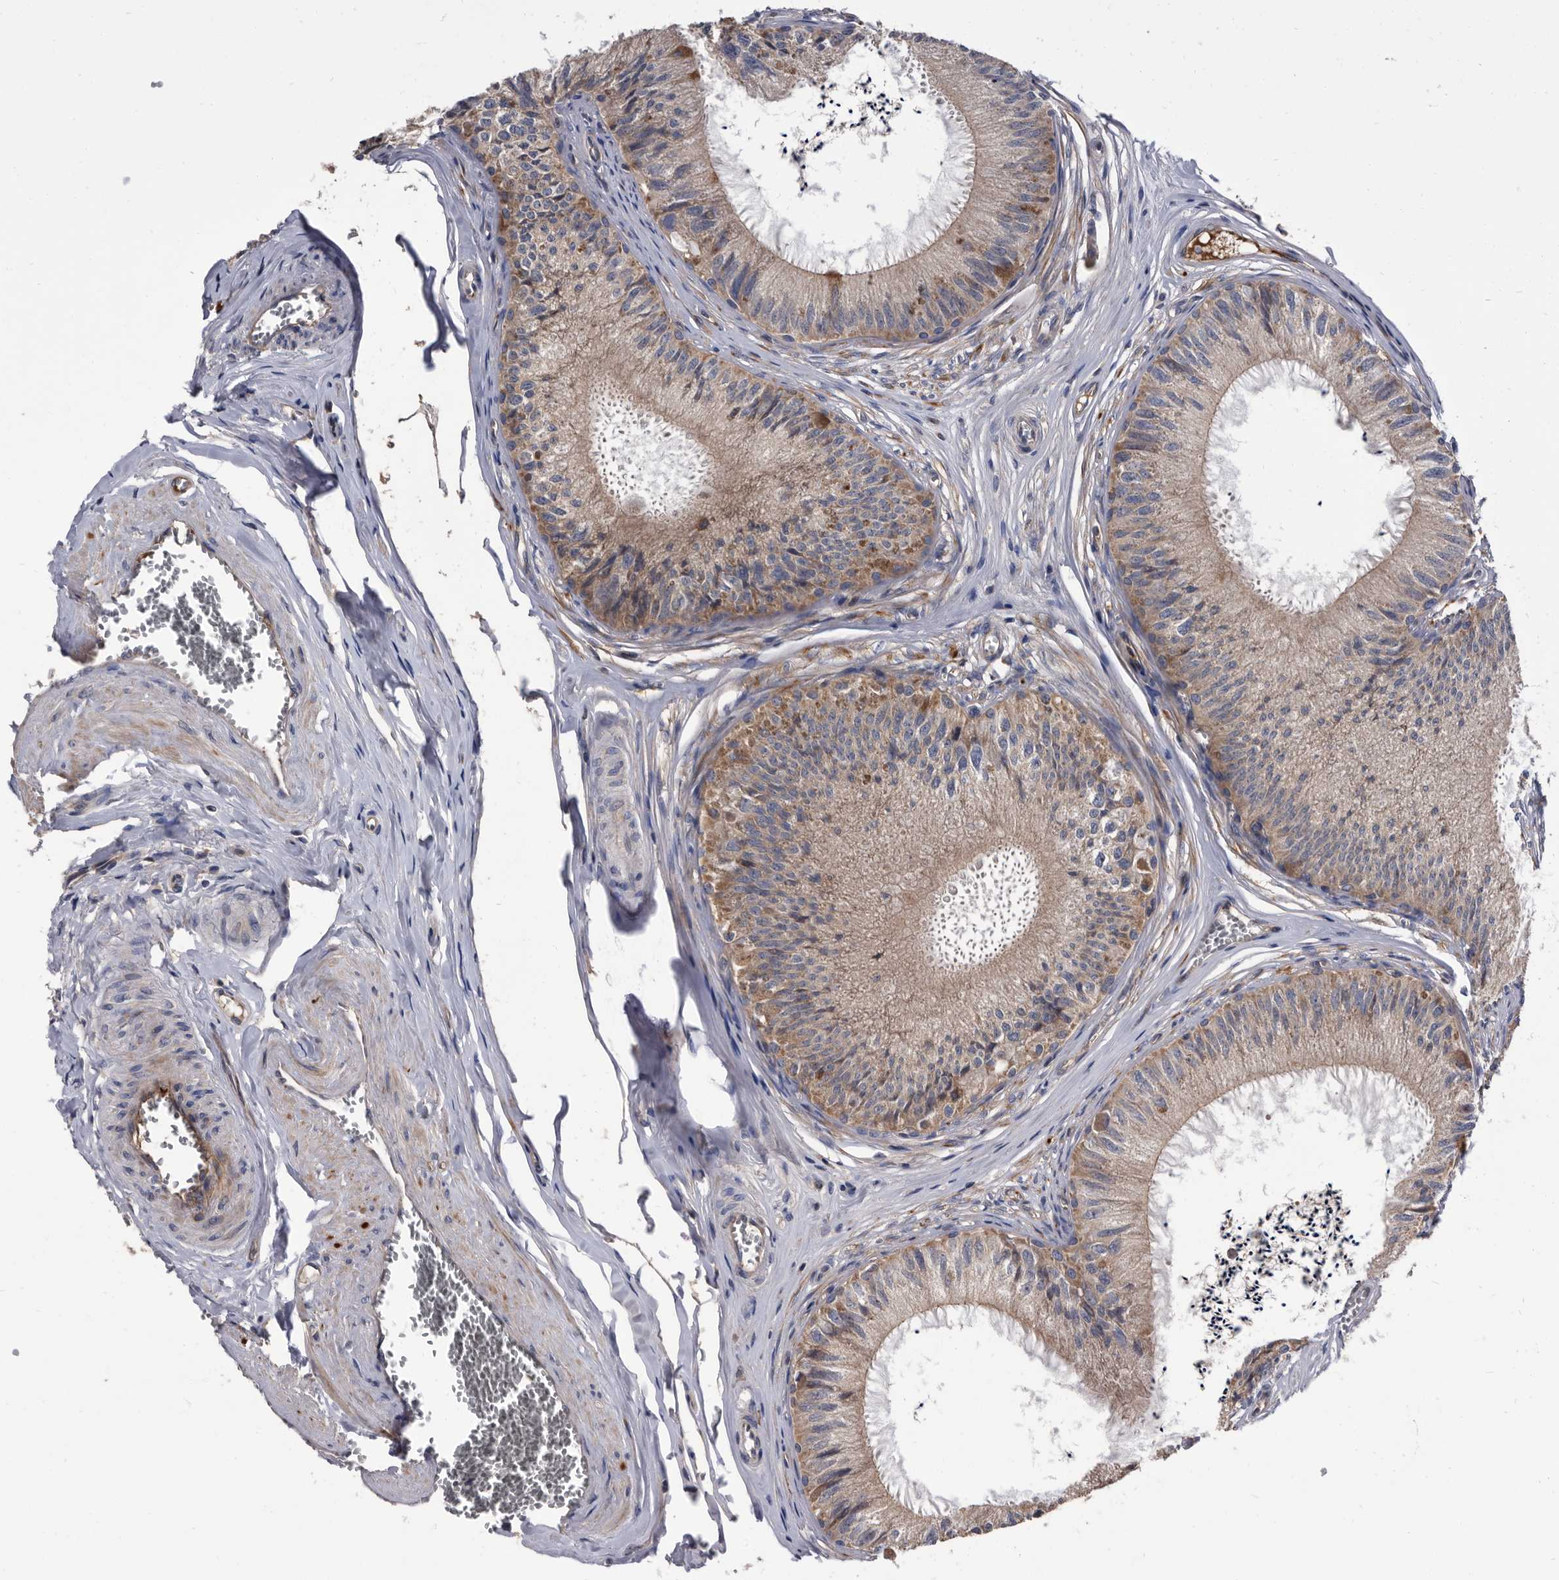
{"staining": {"intensity": "moderate", "quantity": ">75%", "location": "cytoplasmic/membranous"}, "tissue": "epididymis", "cell_type": "Glandular cells", "image_type": "normal", "snomed": [{"axis": "morphology", "description": "Normal tissue, NOS"}, {"axis": "topography", "description": "Epididymis"}], "caption": "IHC photomicrograph of normal epididymis: human epididymis stained using immunohistochemistry displays medium levels of moderate protein expression localized specifically in the cytoplasmic/membranous of glandular cells, appearing as a cytoplasmic/membranous brown color.", "gene": "DTNBP1", "patient": {"sex": "male", "age": 79}}